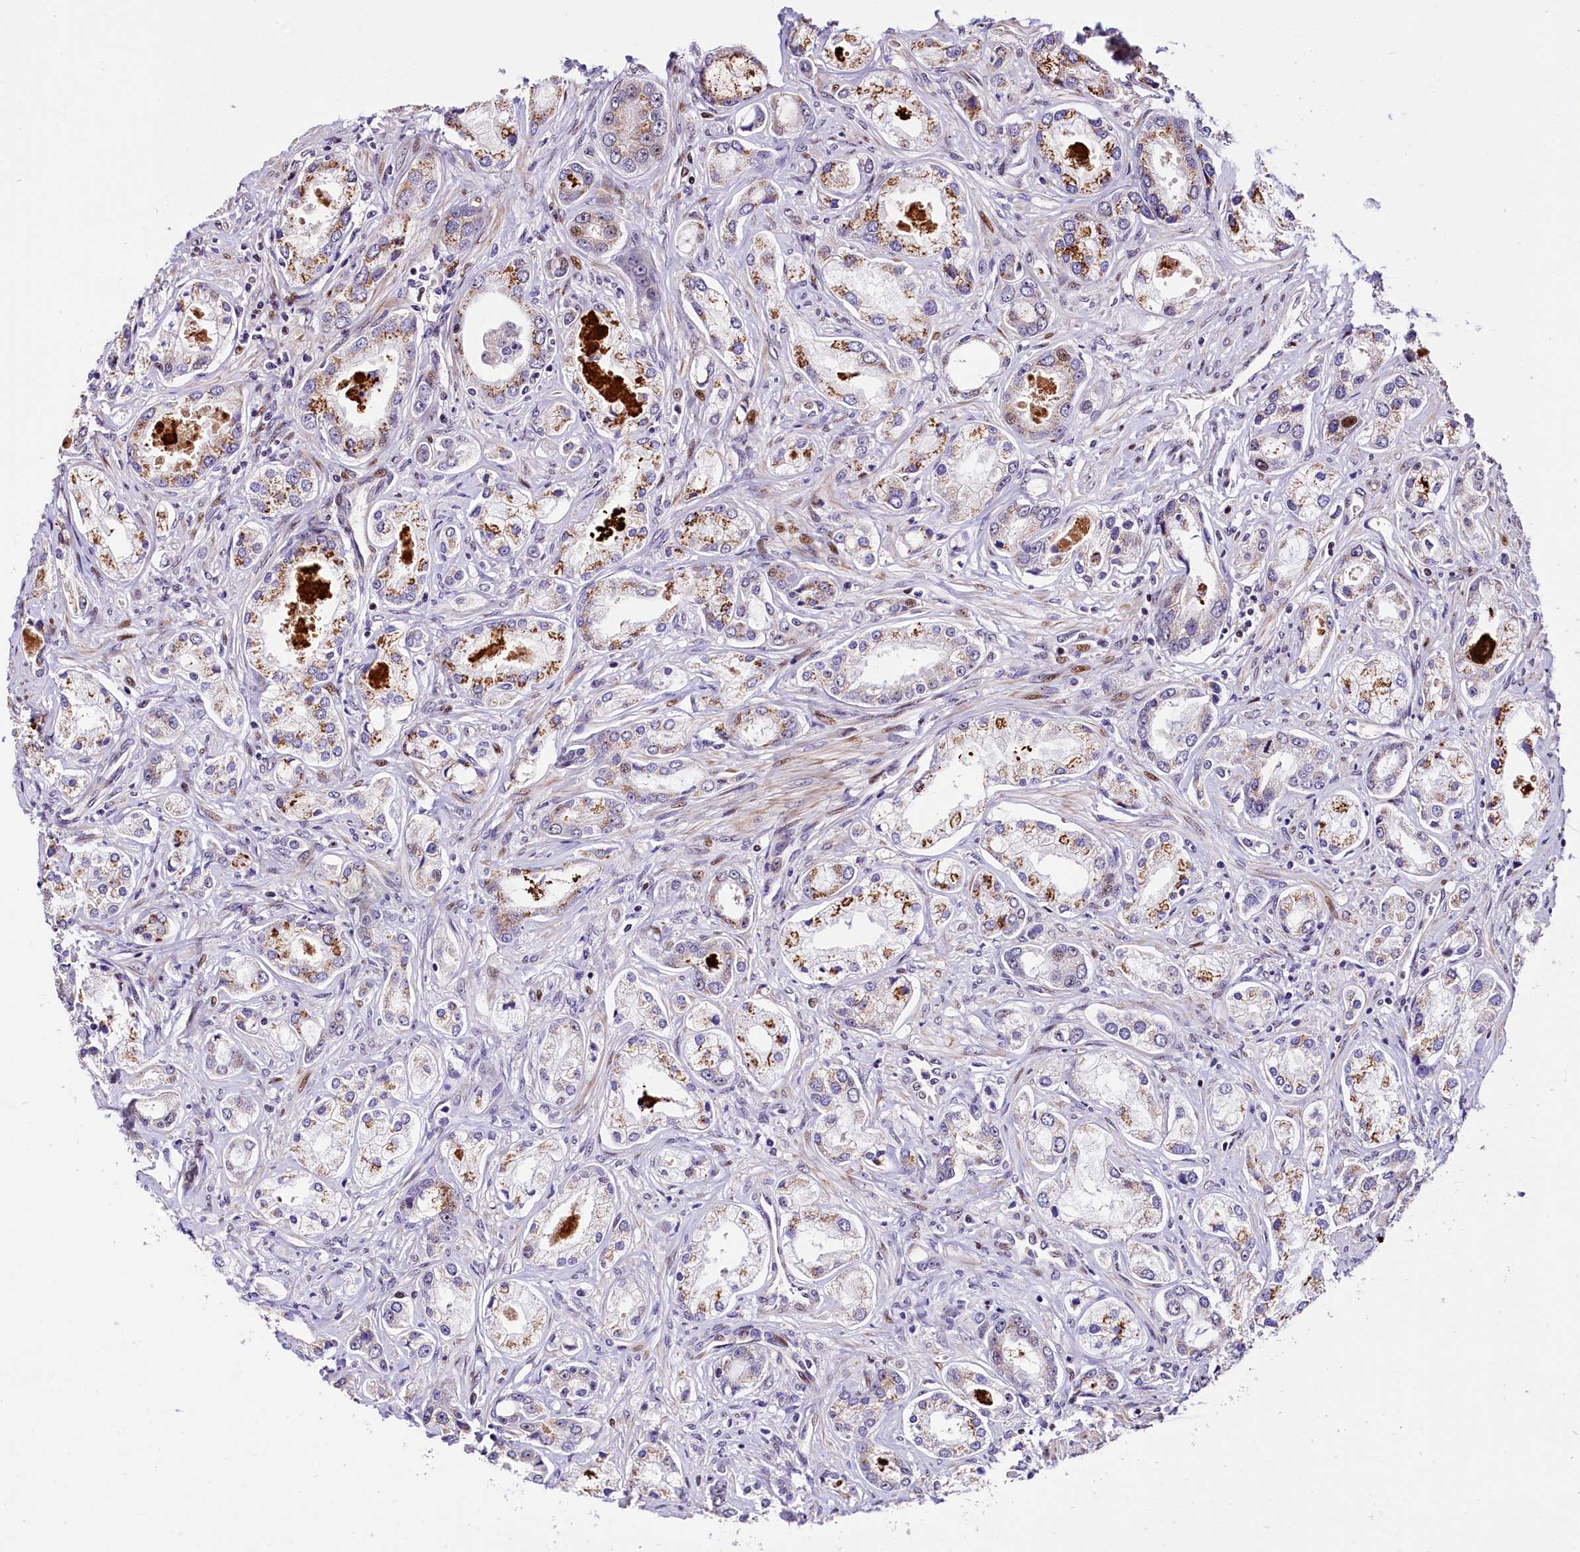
{"staining": {"intensity": "moderate", "quantity": "<25%", "location": "cytoplasmic/membranous,nuclear"}, "tissue": "prostate cancer", "cell_type": "Tumor cells", "image_type": "cancer", "snomed": [{"axis": "morphology", "description": "Adenocarcinoma, Low grade"}, {"axis": "topography", "description": "Prostate"}], "caption": "Low-grade adenocarcinoma (prostate) was stained to show a protein in brown. There is low levels of moderate cytoplasmic/membranous and nuclear positivity in about <25% of tumor cells.", "gene": "TRMT112", "patient": {"sex": "male", "age": 68}}